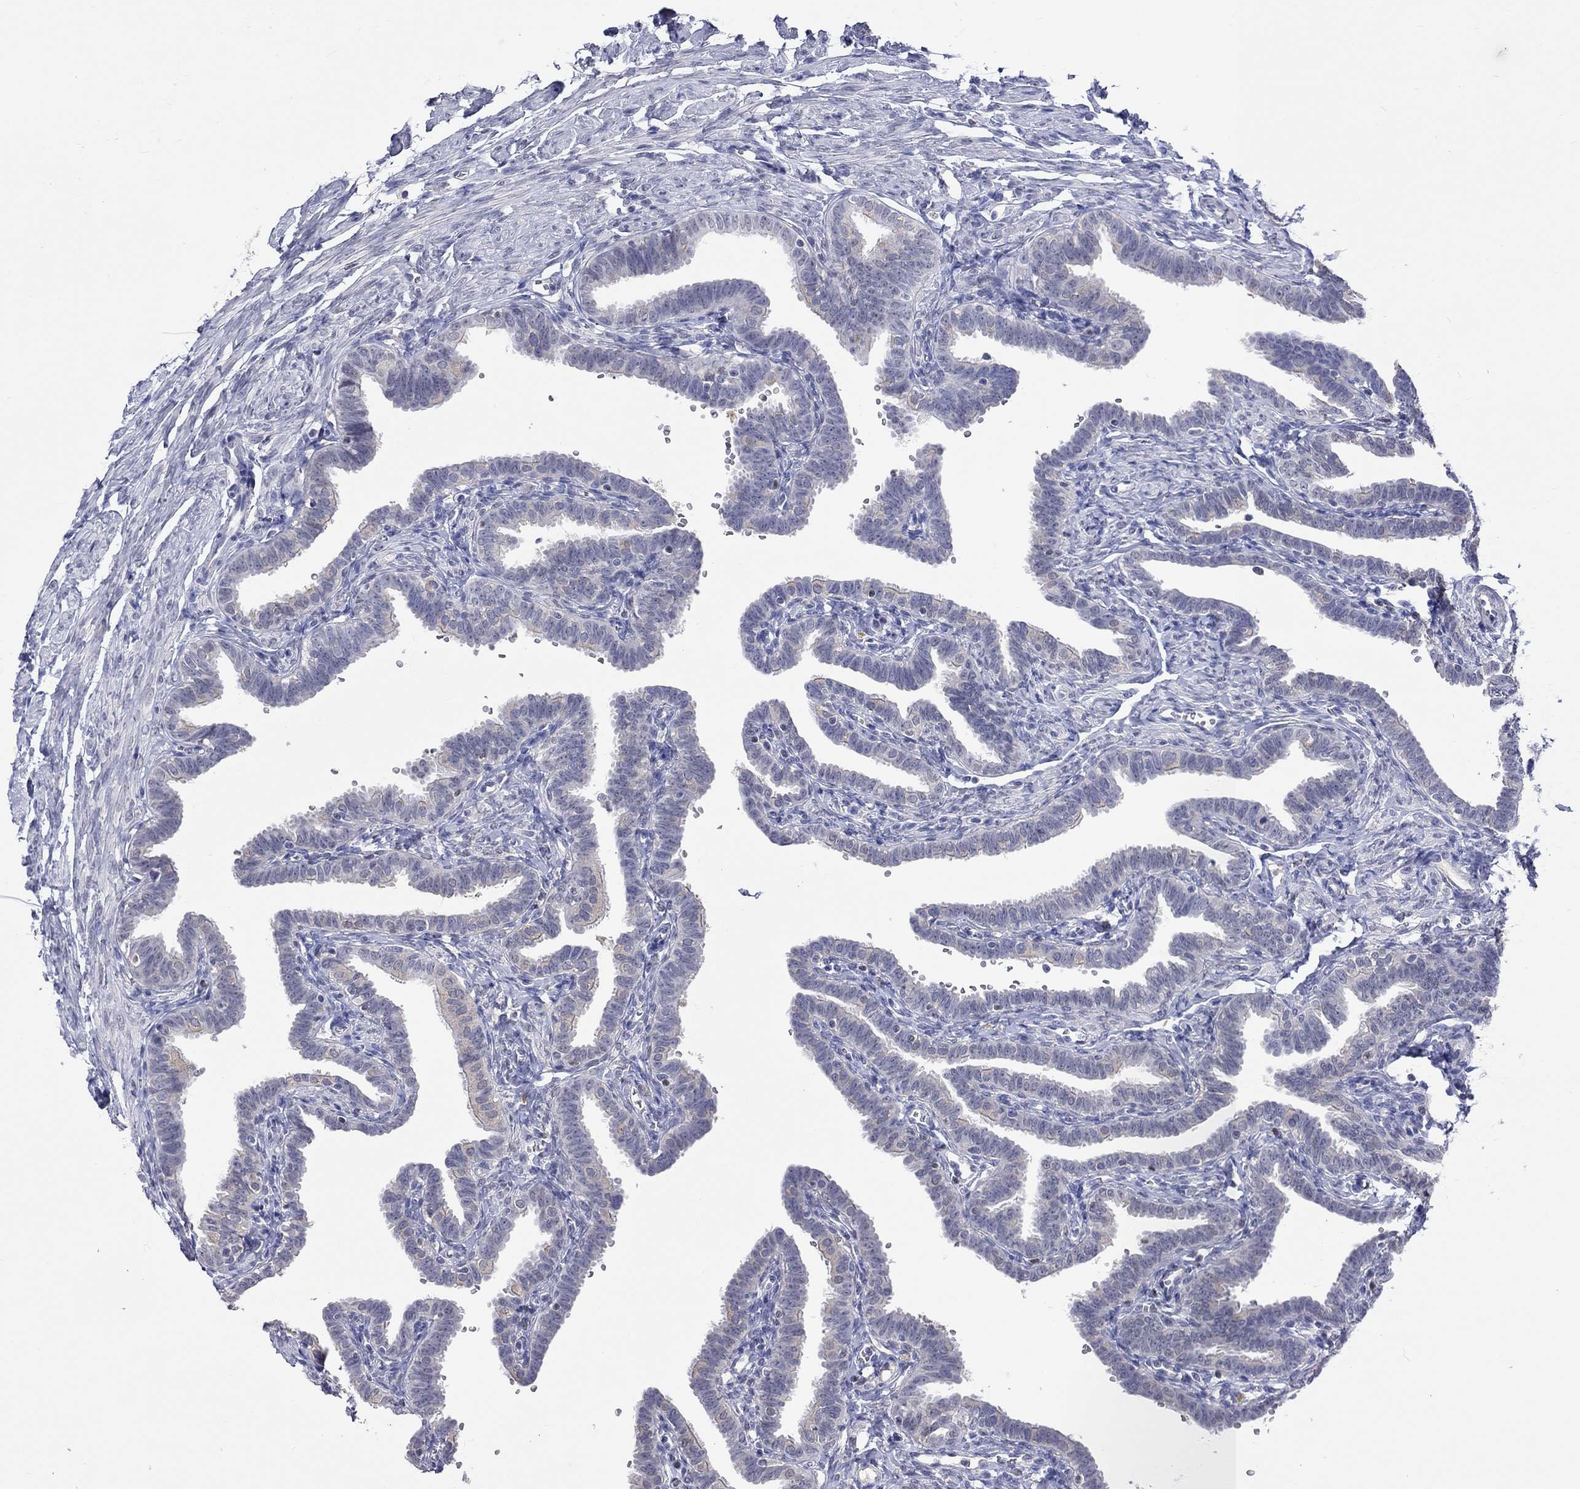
{"staining": {"intensity": "weak", "quantity": "<25%", "location": "cytoplasmic/membranous"}, "tissue": "fallopian tube", "cell_type": "Glandular cells", "image_type": "normal", "snomed": [{"axis": "morphology", "description": "Normal tissue, NOS"}, {"axis": "topography", "description": "Fallopian tube"}, {"axis": "topography", "description": "Ovary"}], "caption": "A high-resolution photomicrograph shows IHC staining of normal fallopian tube, which shows no significant positivity in glandular cells.", "gene": "LRFN4", "patient": {"sex": "female", "age": 57}}